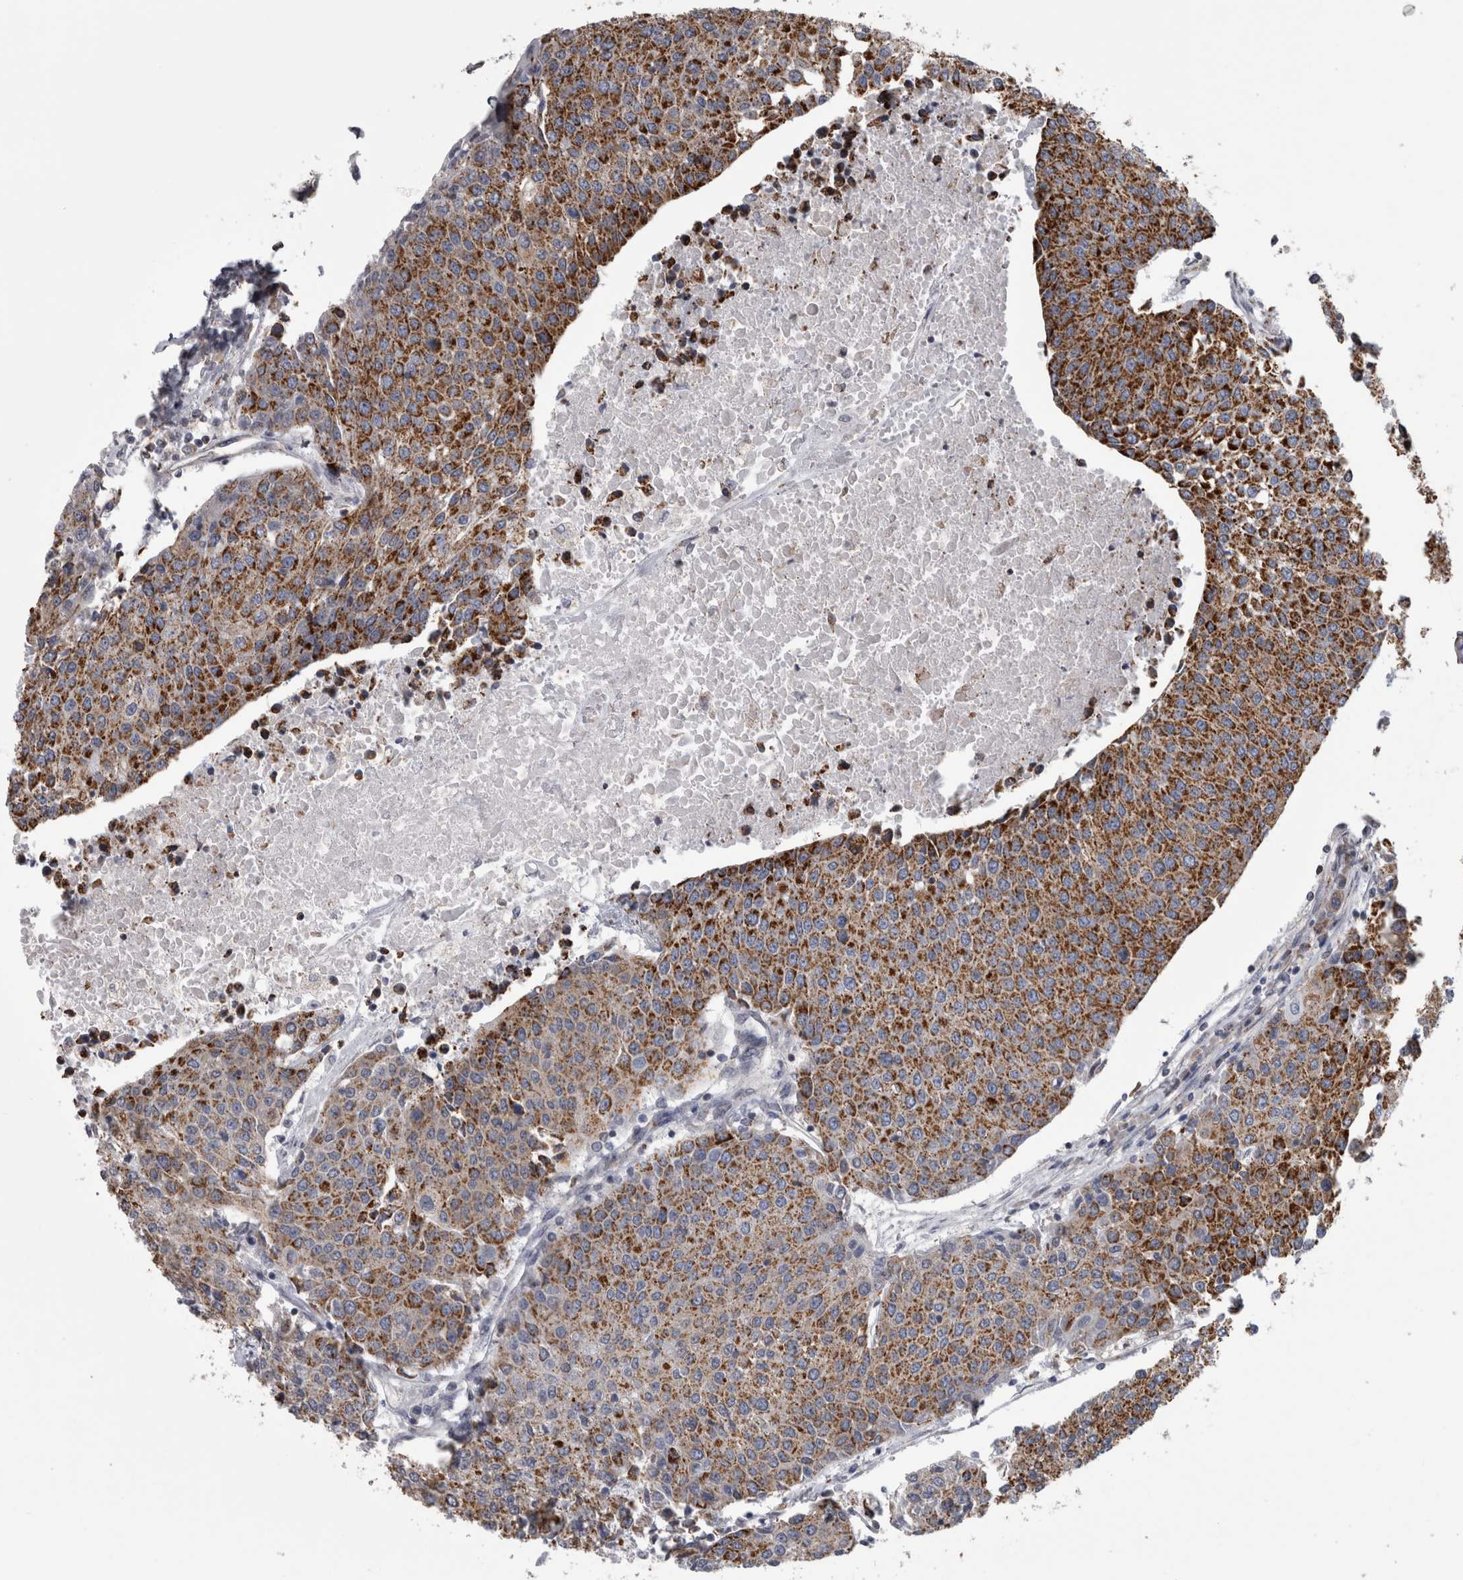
{"staining": {"intensity": "strong", "quantity": ">75%", "location": "cytoplasmic/membranous"}, "tissue": "urothelial cancer", "cell_type": "Tumor cells", "image_type": "cancer", "snomed": [{"axis": "morphology", "description": "Urothelial carcinoma, High grade"}, {"axis": "topography", "description": "Urinary bladder"}], "caption": "High-grade urothelial carcinoma stained with a brown dye displays strong cytoplasmic/membranous positive positivity in about >75% of tumor cells.", "gene": "MDH2", "patient": {"sex": "female", "age": 85}}